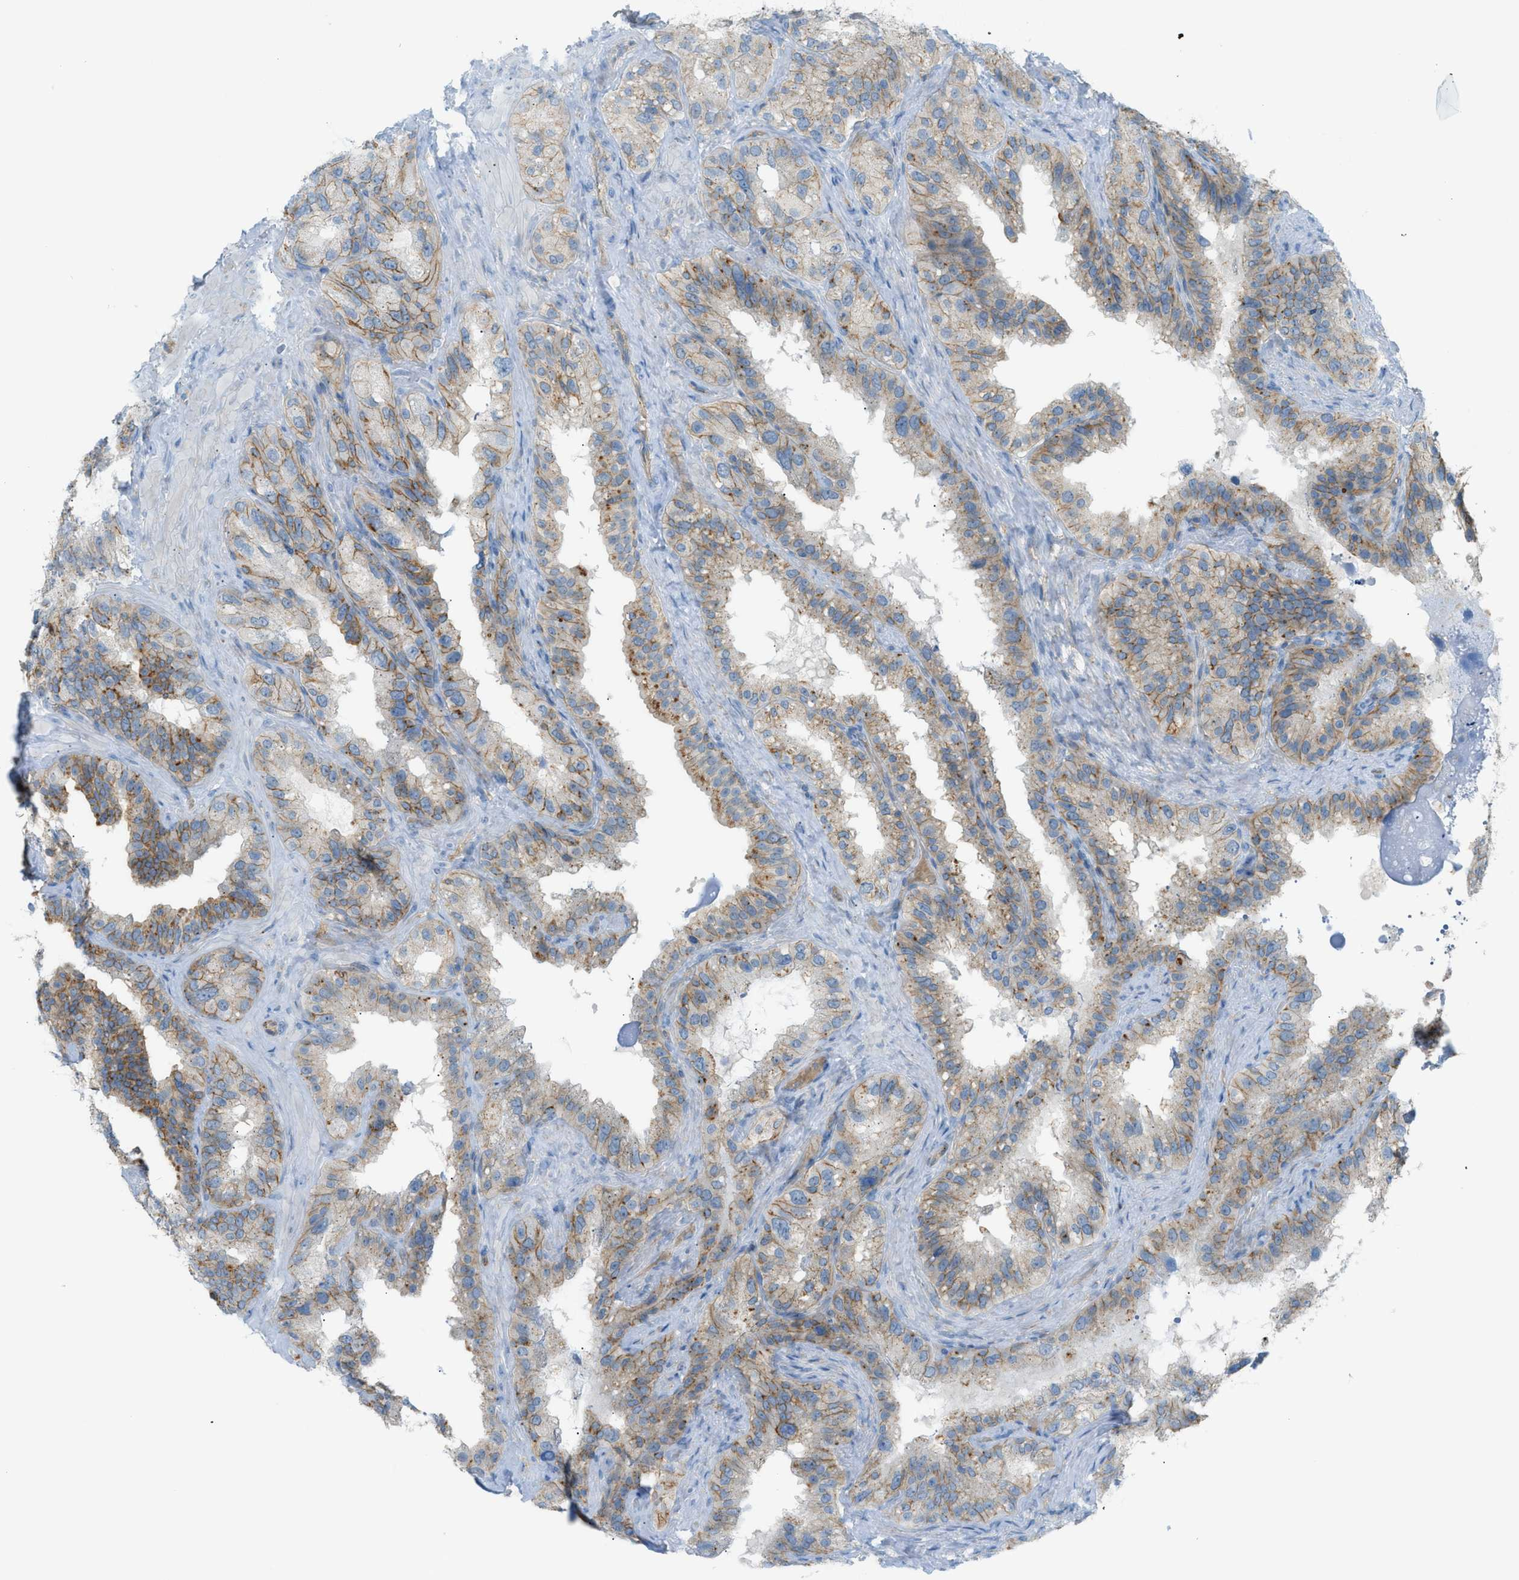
{"staining": {"intensity": "moderate", "quantity": "25%-75%", "location": "cytoplasmic/membranous"}, "tissue": "seminal vesicle", "cell_type": "Glandular cells", "image_type": "normal", "snomed": [{"axis": "morphology", "description": "Normal tissue, NOS"}, {"axis": "topography", "description": "Seminal veicle"}], "caption": "Protein positivity by immunohistochemistry reveals moderate cytoplasmic/membranous expression in approximately 25%-75% of glandular cells in normal seminal vesicle. (IHC, brightfield microscopy, high magnification).", "gene": "GRK6", "patient": {"sex": "male", "age": 68}}